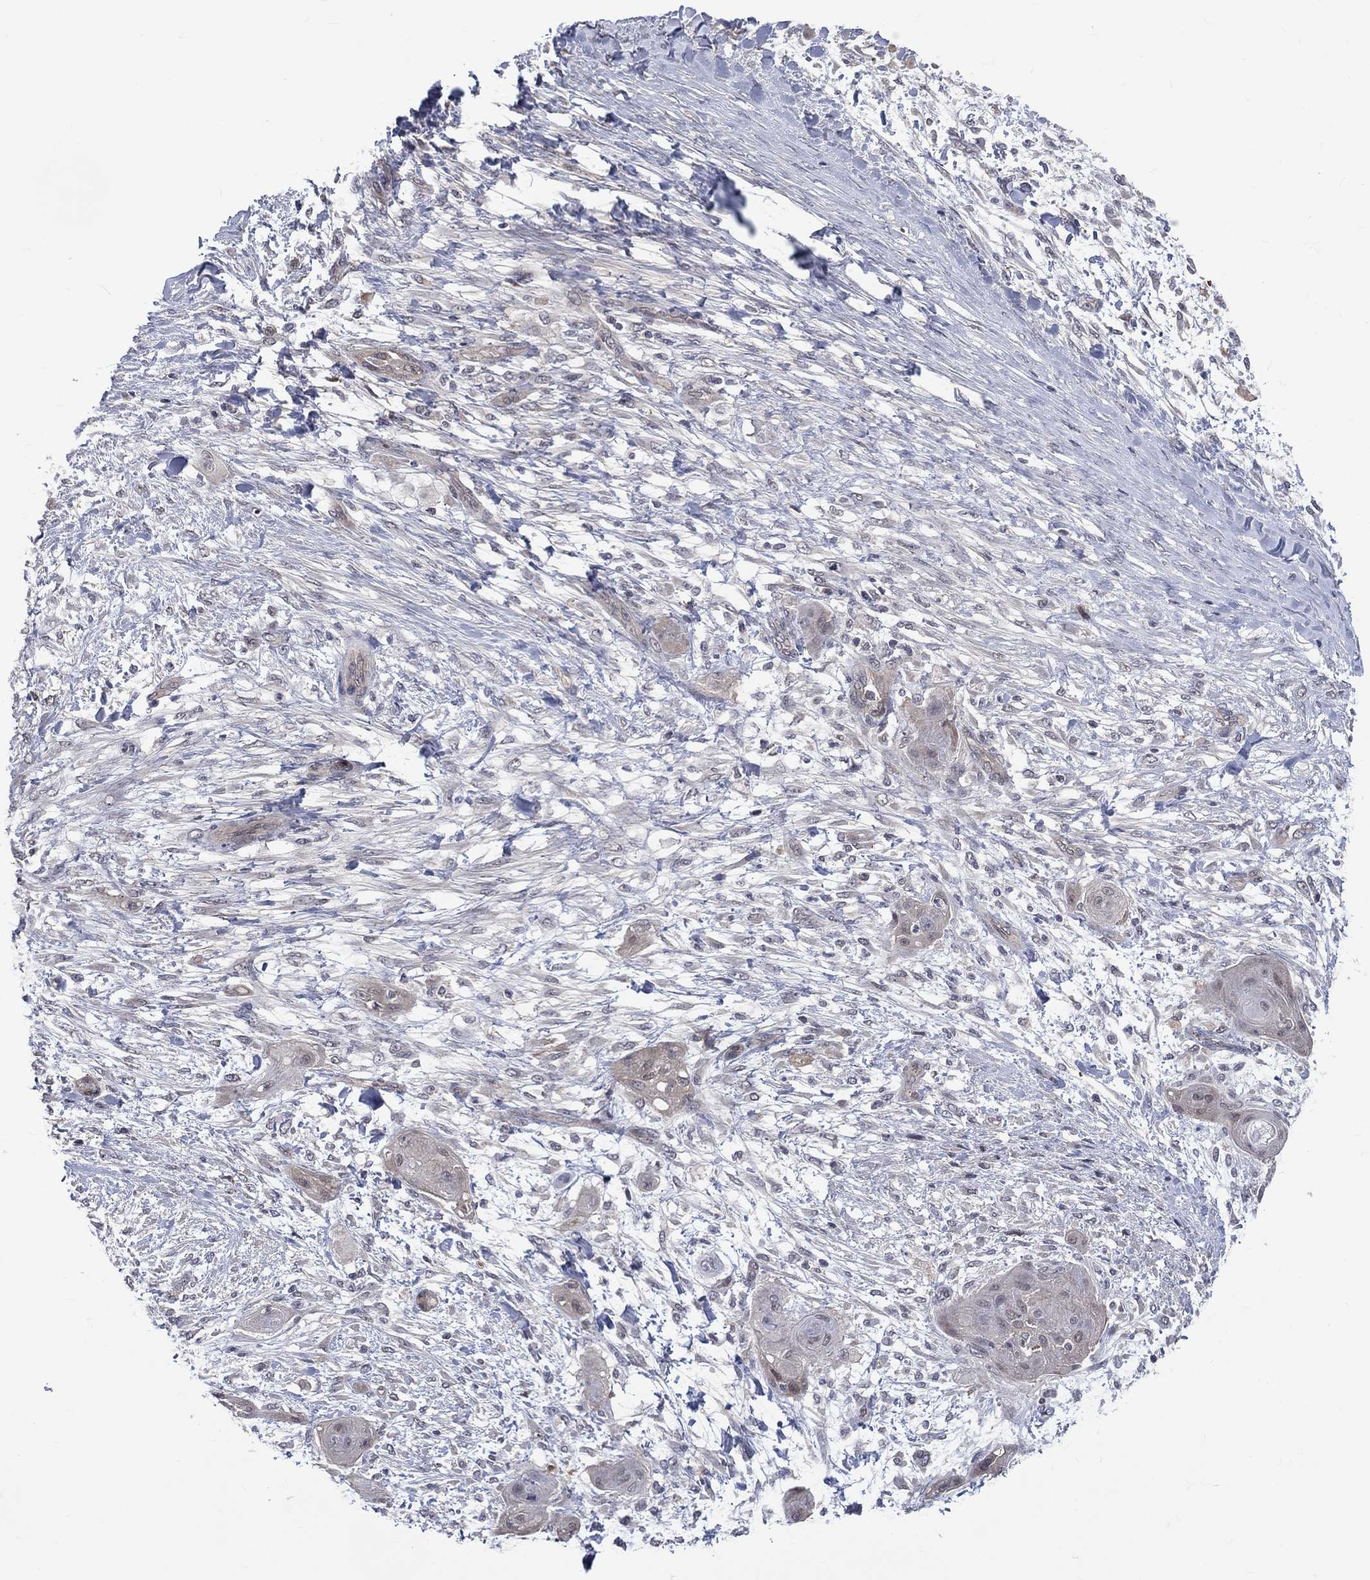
{"staining": {"intensity": "negative", "quantity": "none", "location": "none"}, "tissue": "skin cancer", "cell_type": "Tumor cells", "image_type": "cancer", "snomed": [{"axis": "morphology", "description": "Squamous cell carcinoma, NOS"}, {"axis": "topography", "description": "Skin"}], "caption": "There is no significant positivity in tumor cells of skin cancer (squamous cell carcinoma).", "gene": "DLG4", "patient": {"sex": "male", "age": 62}}